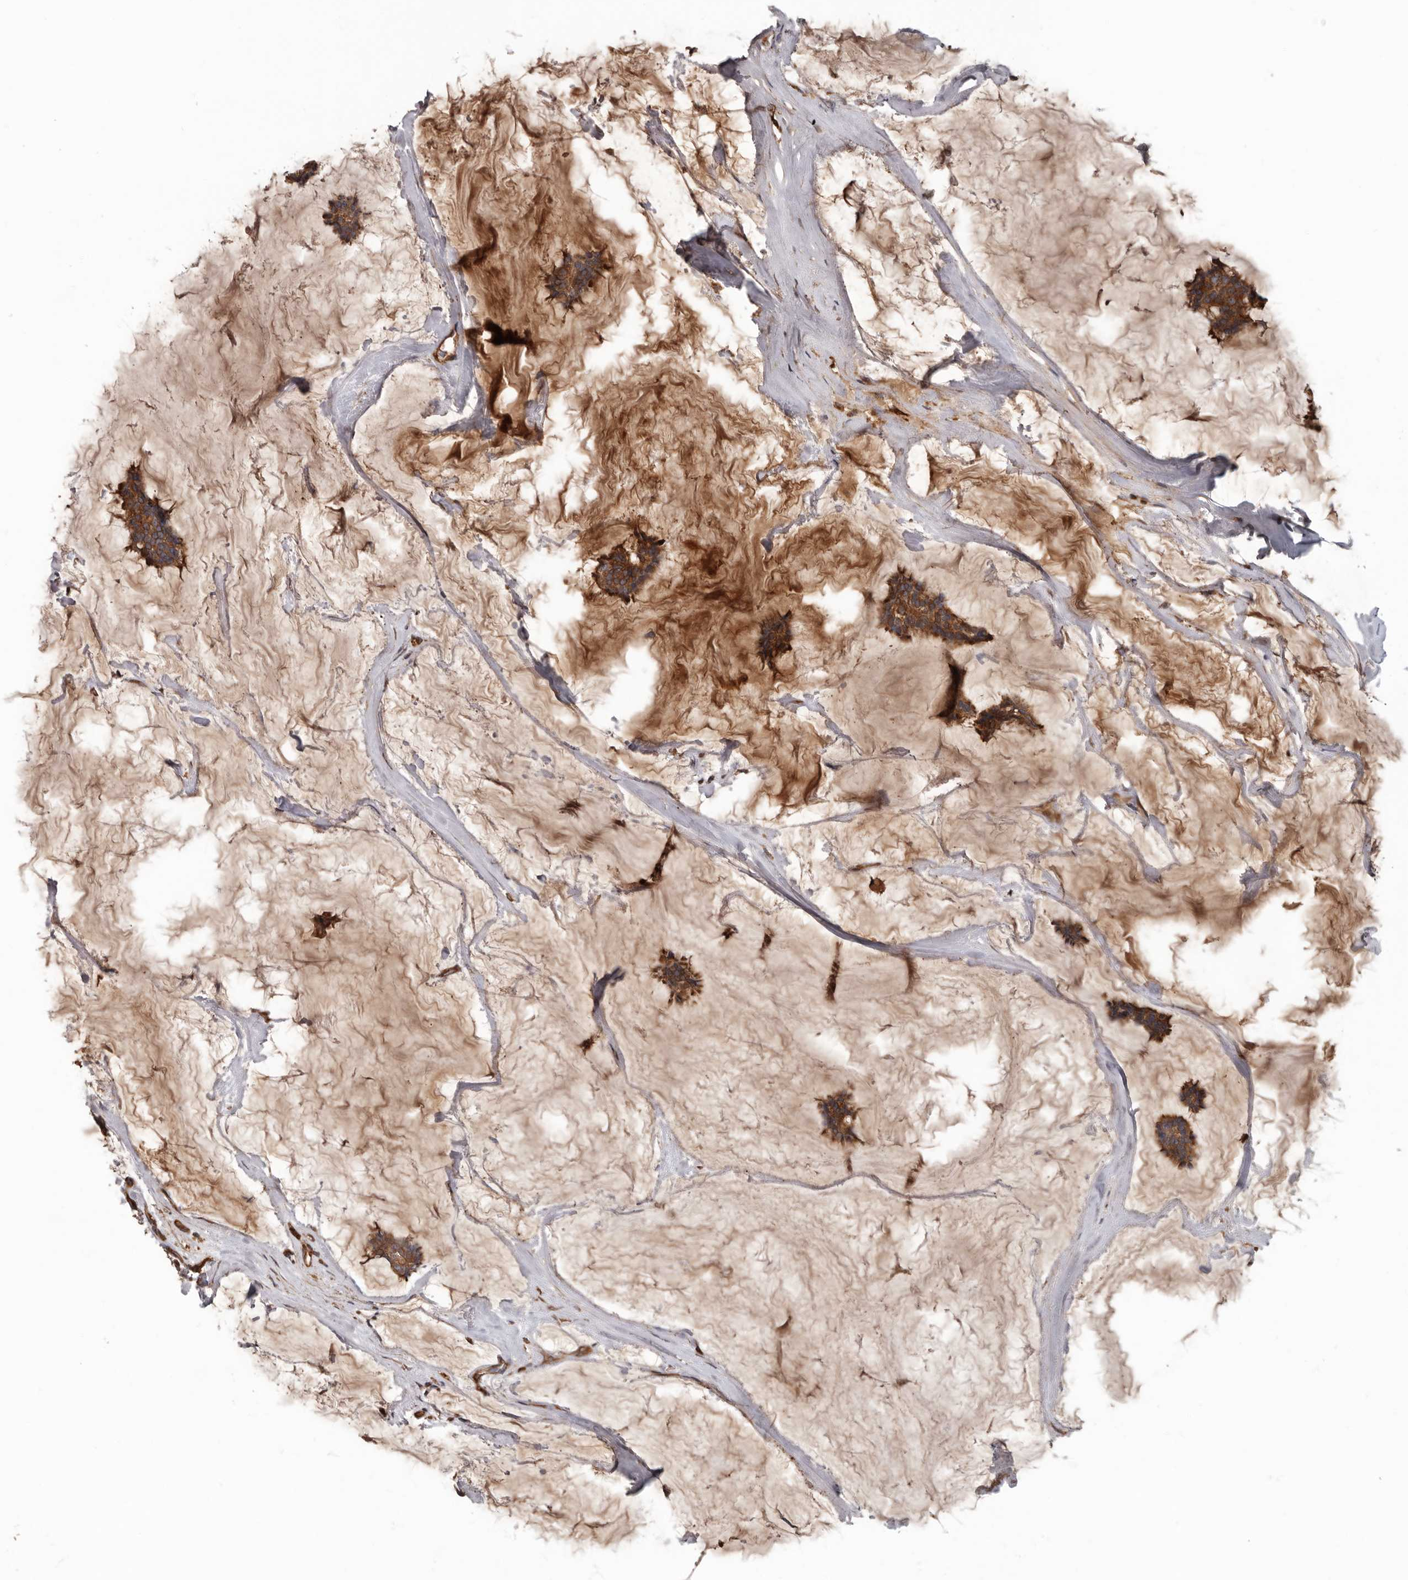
{"staining": {"intensity": "strong", "quantity": ">75%", "location": "cytoplasmic/membranous"}, "tissue": "breast cancer", "cell_type": "Tumor cells", "image_type": "cancer", "snomed": [{"axis": "morphology", "description": "Duct carcinoma"}, {"axis": "topography", "description": "Breast"}], "caption": "A high-resolution photomicrograph shows IHC staining of breast cancer (invasive ductal carcinoma), which exhibits strong cytoplasmic/membranous expression in approximately >75% of tumor cells.", "gene": "ARHGEF5", "patient": {"sex": "female", "age": 93}}